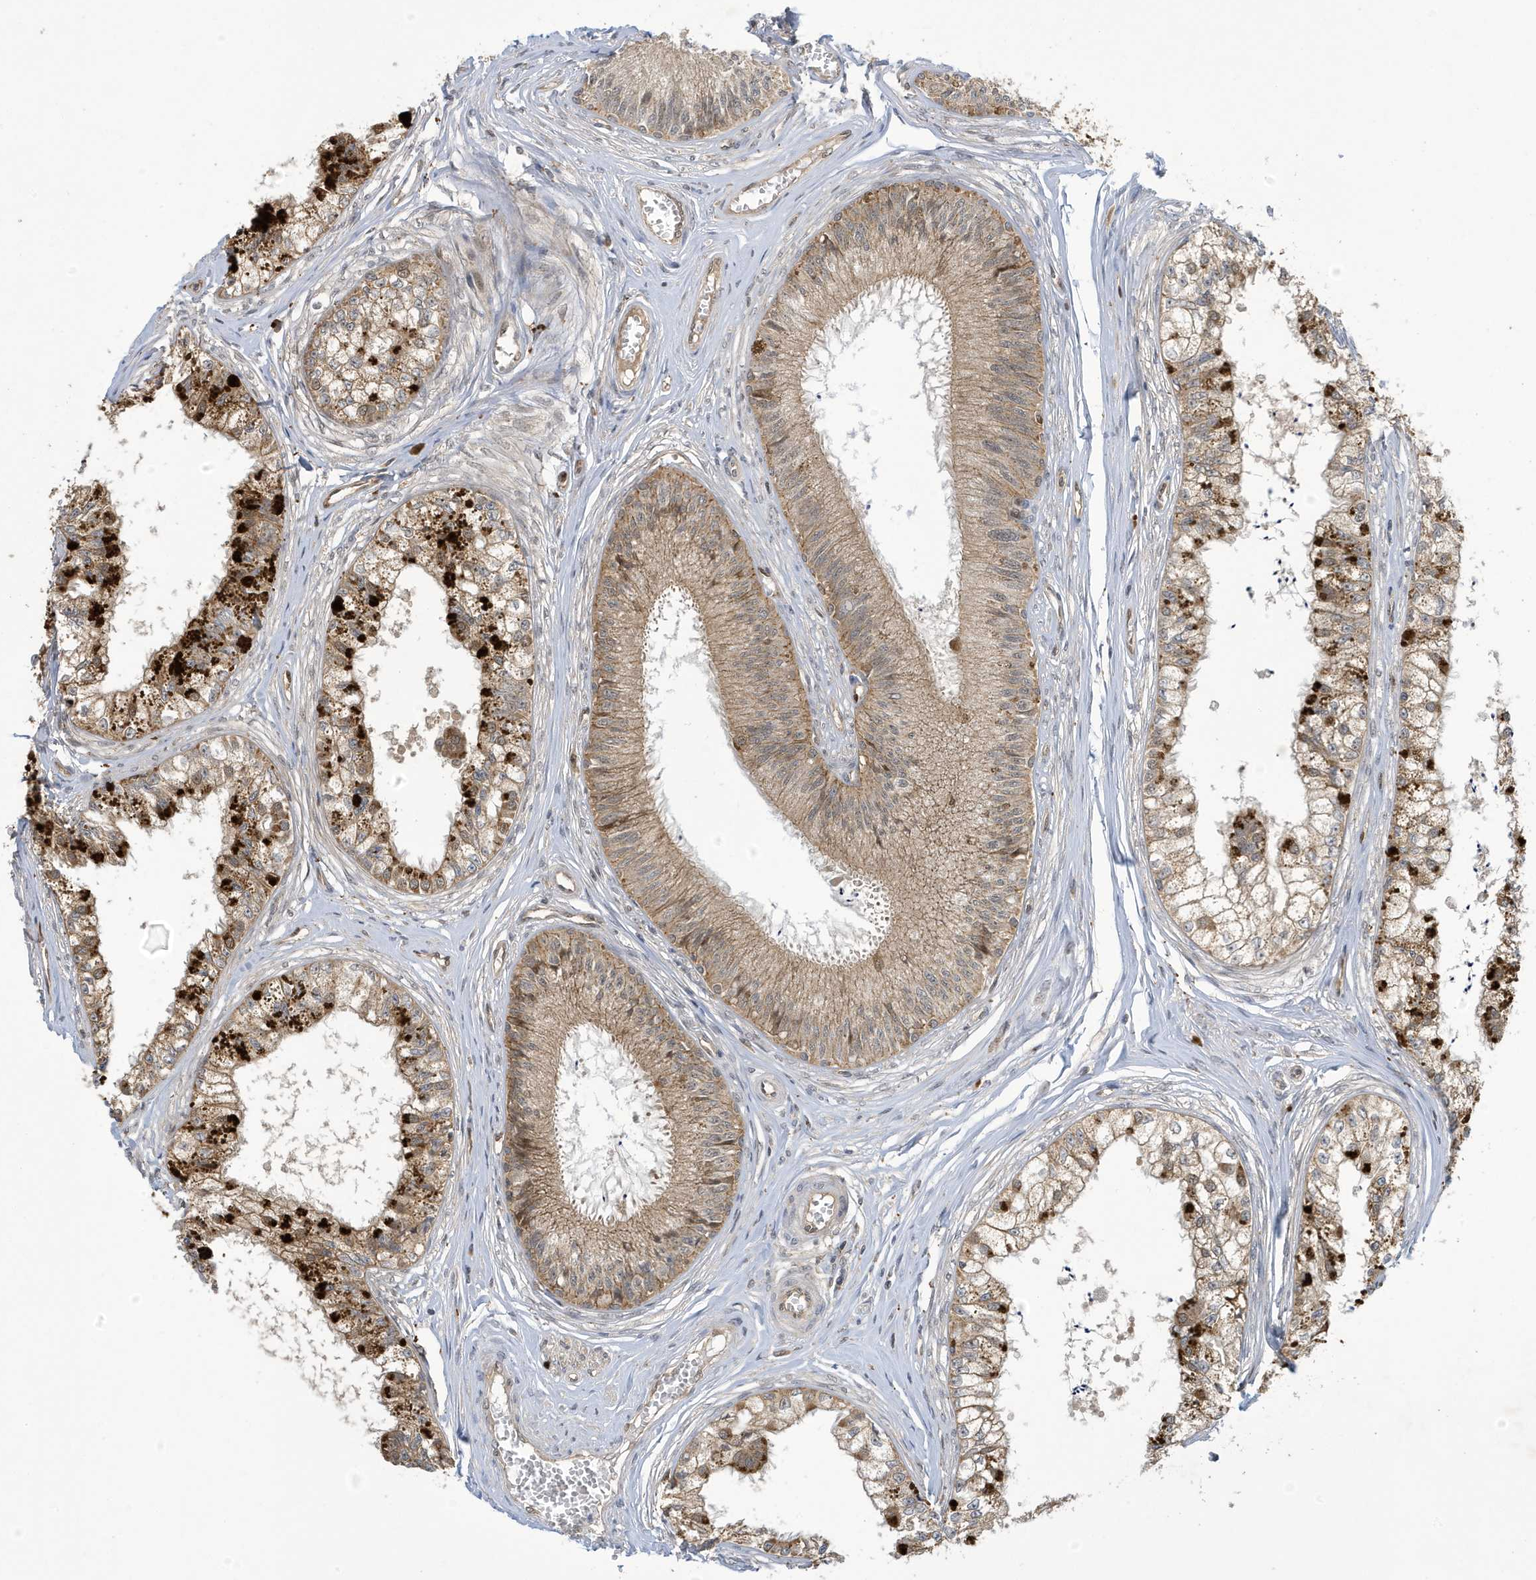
{"staining": {"intensity": "moderate", "quantity": ">75%", "location": "cytoplasmic/membranous"}, "tissue": "epididymis", "cell_type": "Glandular cells", "image_type": "normal", "snomed": [{"axis": "morphology", "description": "Normal tissue, NOS"}, {"axis": "topography", "description": "Epididymis"}], "caption": "Immunohistochemical staining of normal human epididymis demonstrates >75% levels of moderate cytoplasmic/membranous protein expression in approximately >75% of glandular cells.", "gene": "NCOA7", "patient": {"sex": "male", "age": 79}}